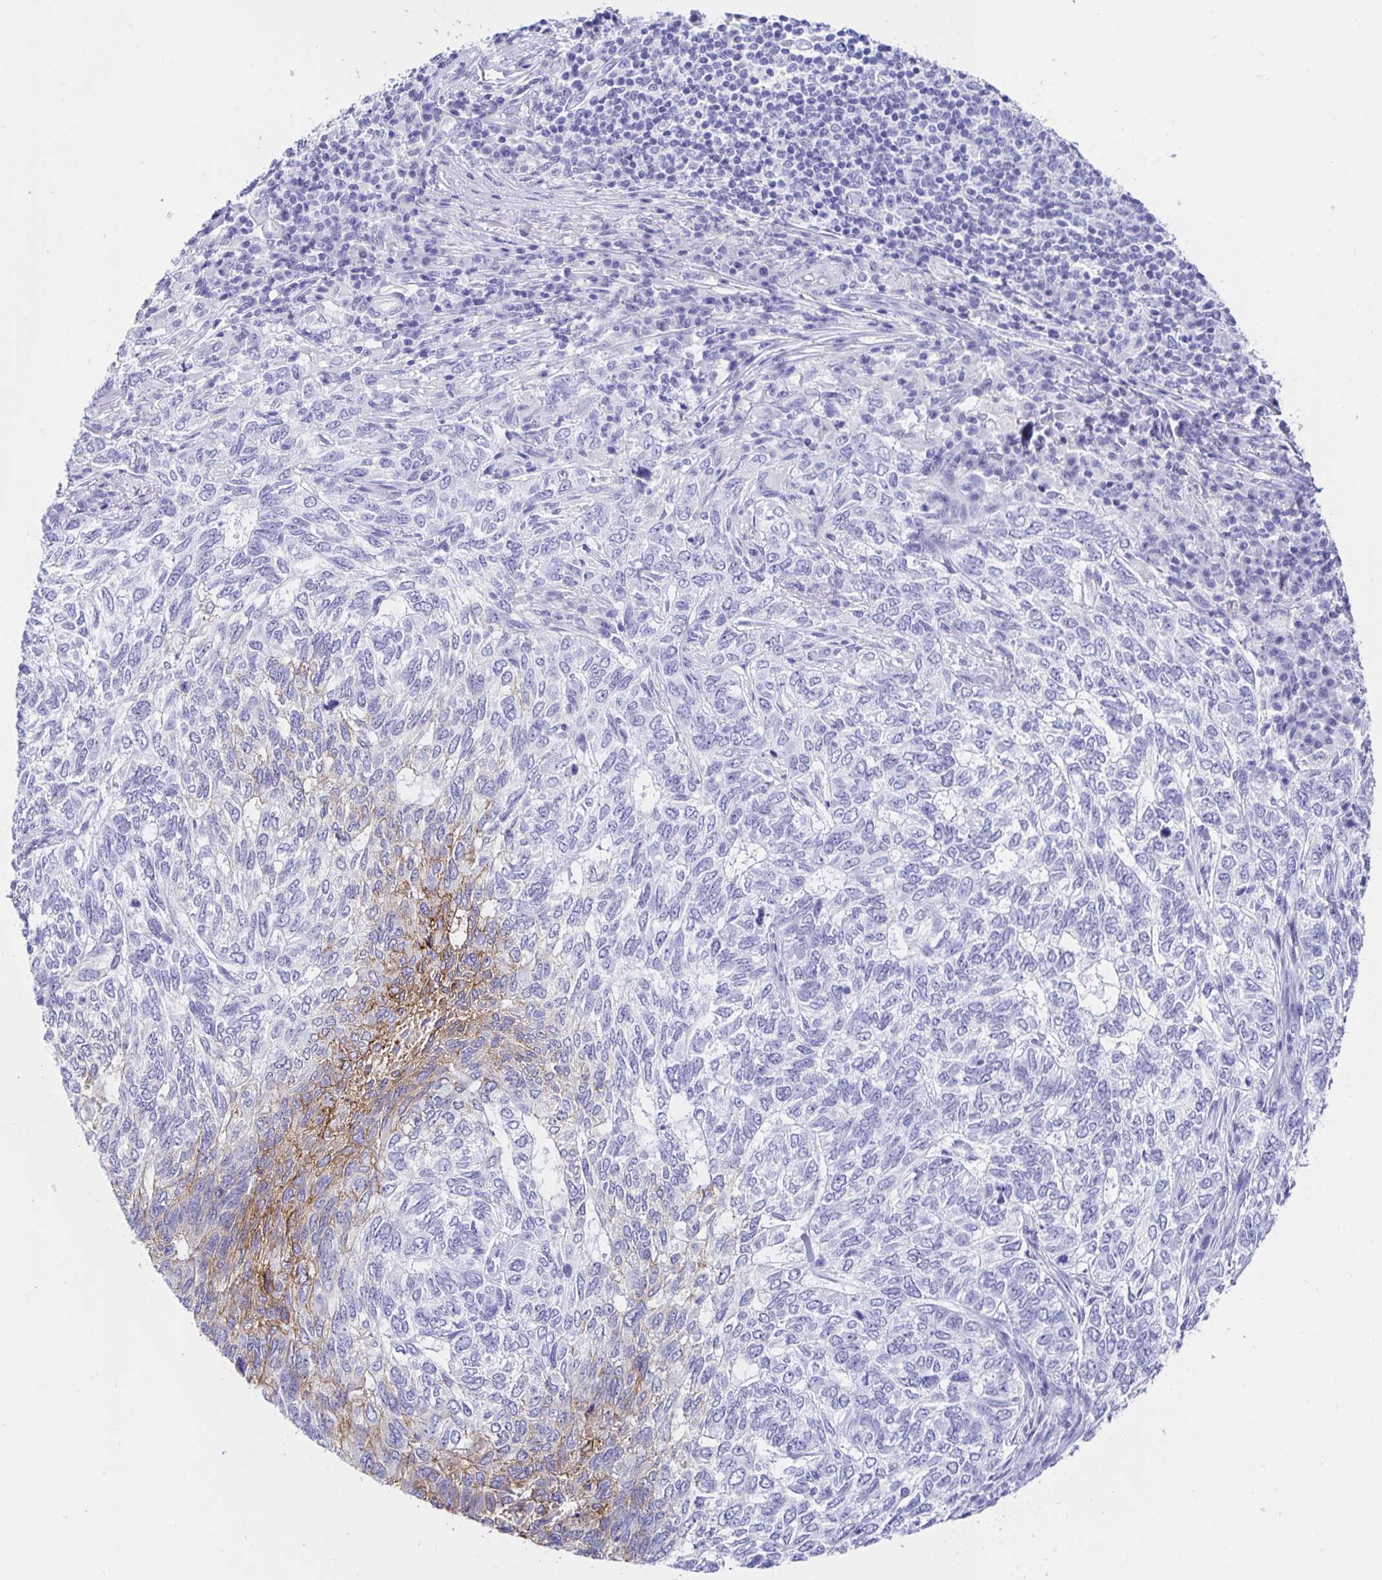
{"staining": {"intensity": "weak", "quantity": "<25%", "location": "cytoplasmic/membranous"}, "tissue": "skin cancer", "cell_type": "Tumor cells", "image_type": "cancer", "snomed": [{"axis": "morphology", "description": "Basal cell carcinoma"}, {"axis": "topography", "description": "Skin"}], "caption": "IHC of human basal cell carcinoma (skin) demonstrates no expression in tumor cells.", "gene": "CA9", "patient": {"sex": "female", "age": 65}}